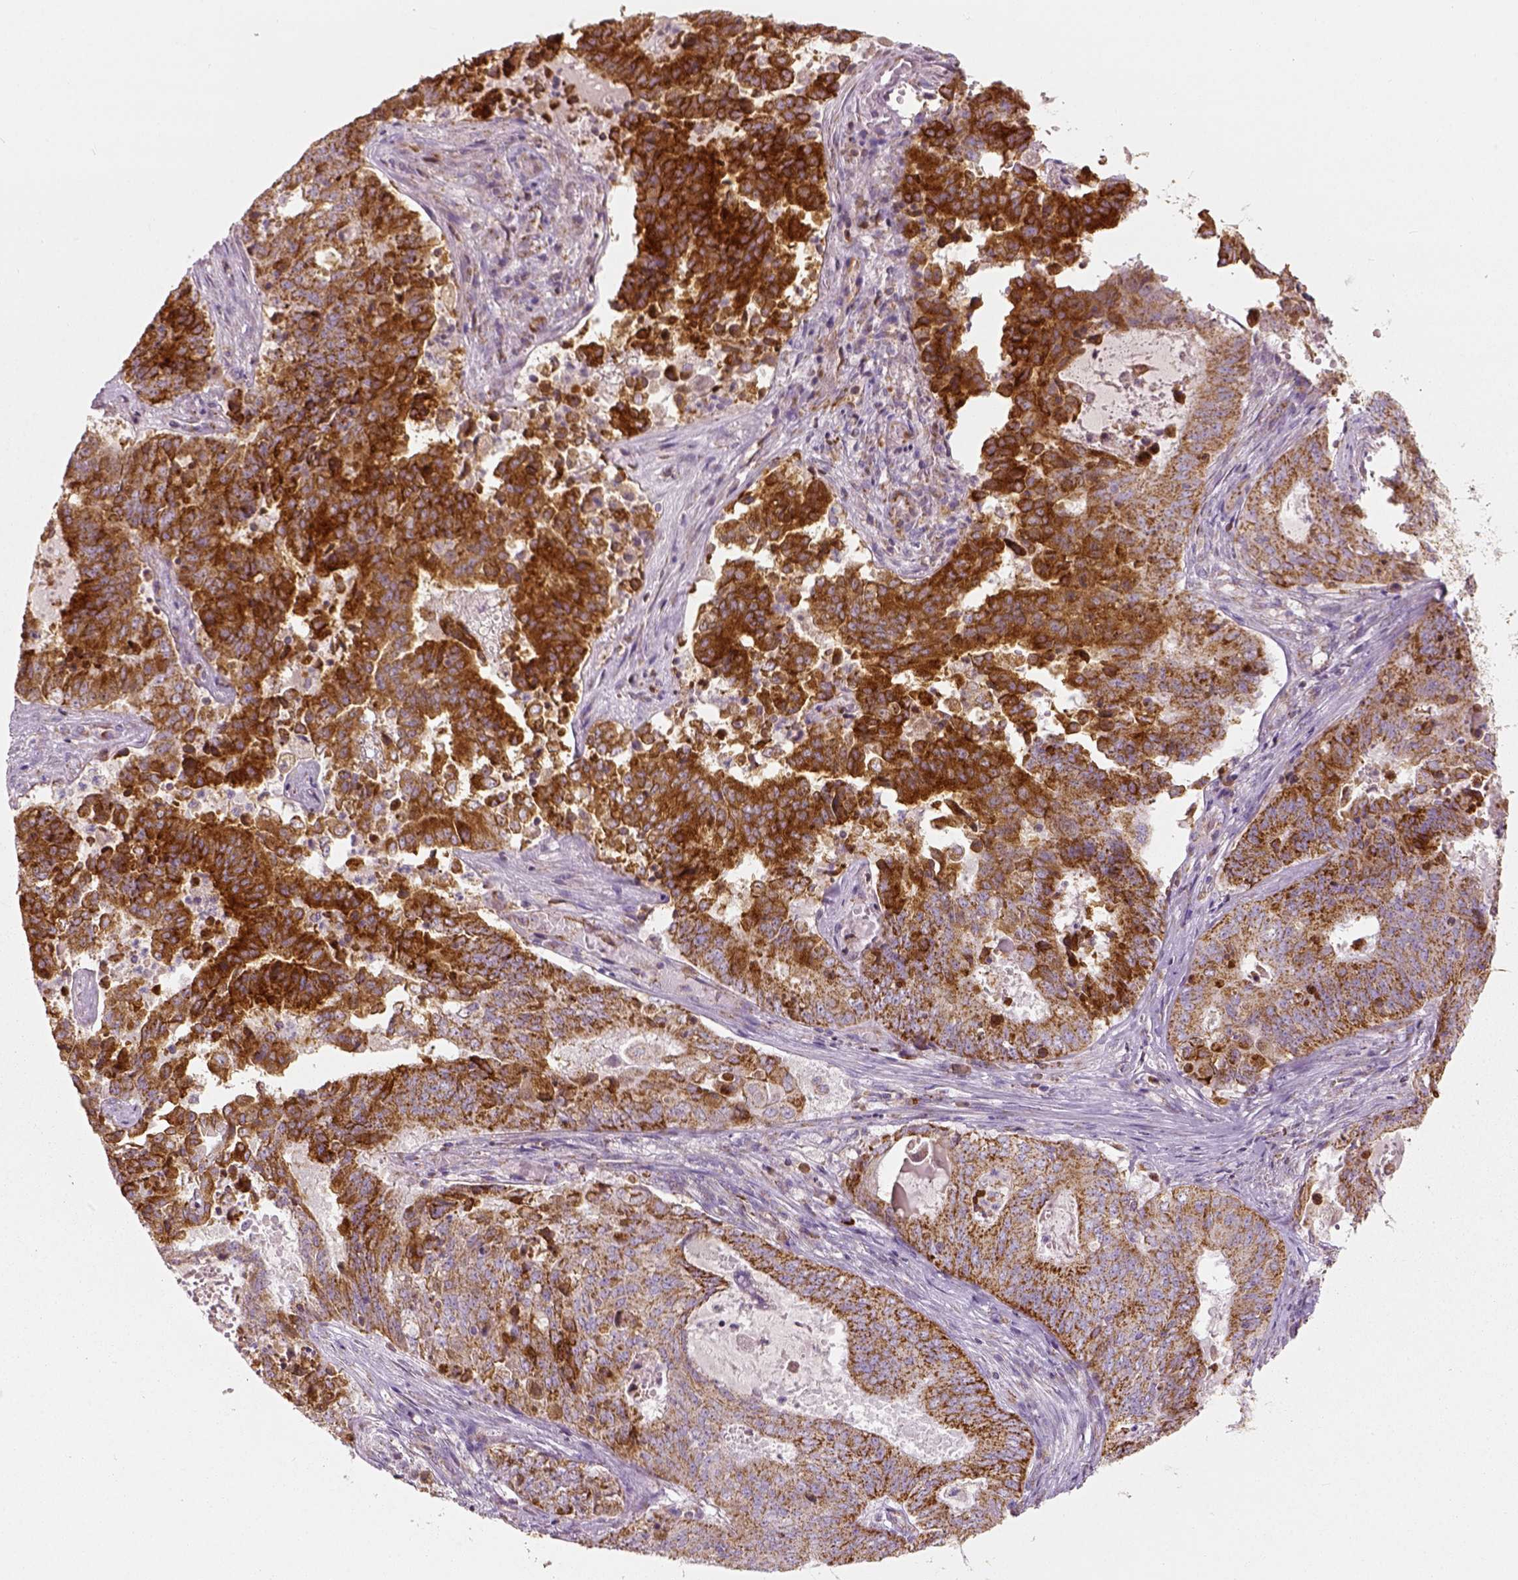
{"staining": {"intensity": "moderate", "quantity": ">75%", "location": "cytoplasmic/membranous"}, "tissue": "endometrial cancer", "cell_type": "Tumor cells", "image_type": "cancer", "snomed": [{"axis": "morphology", "description": "Adenocarcinoma, NOS"}, {"axis": "topography", "description": "Endometrium"}], "caption": "Moderate cytoplasmic/membranous positivity is present in about >75% of tumor cells in endometrial cancer (adenocarcinoma).", "gene": "PGAM5", "patient": {"sex": "female", "age": 62}}